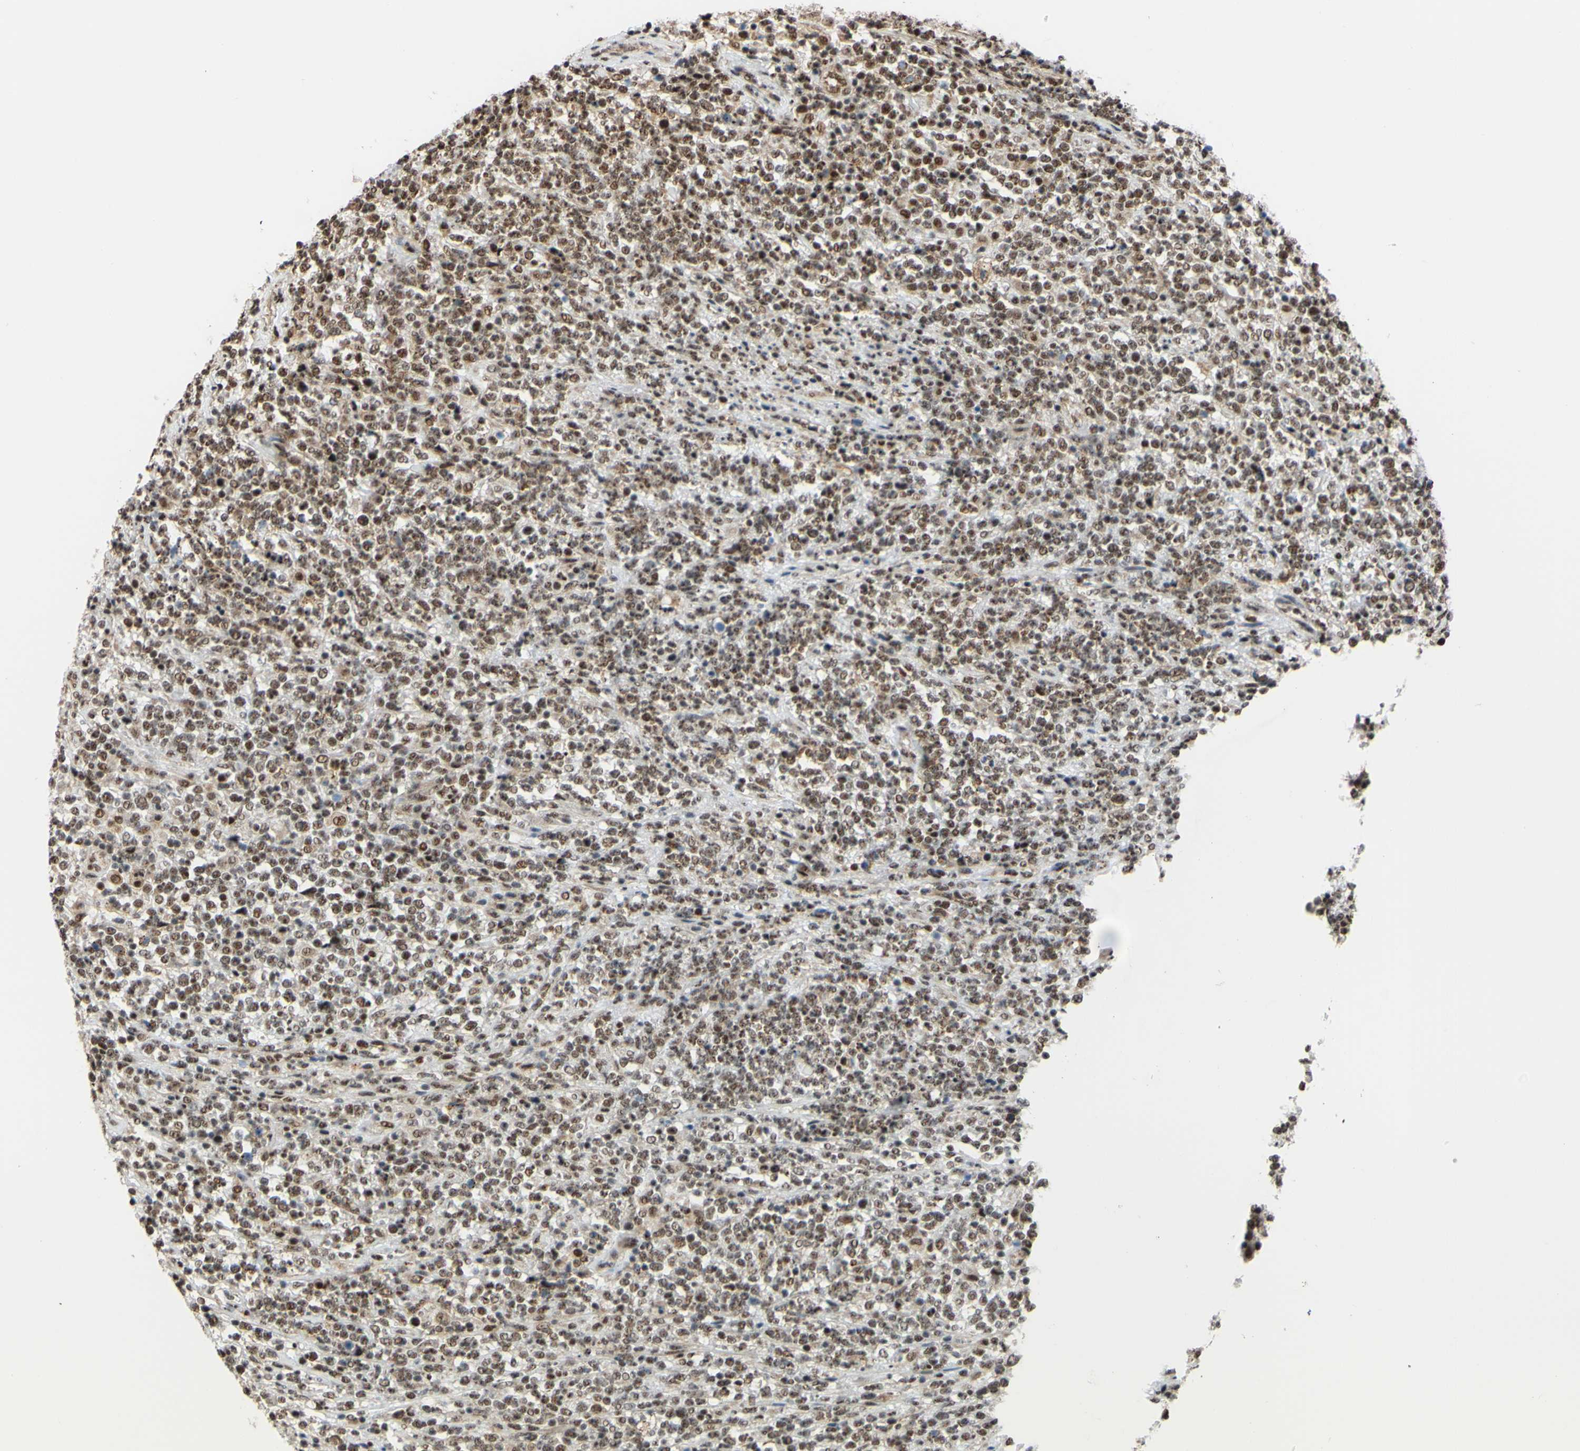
{"staining": {"intensity": "moderate", "quantity": ">75%", "location": "nuclear"}, "tissue": "lymphoma", "cell_type": "Tumor cells", "image_type": "cancer", "snomed": [{"axis": "morphology", "description": "Malignant lymphoma, non-Hodgkin's type, High grade"}, {"axis": "topography", "description": "Soft tissue"}], "caption": "Human high-grade malignant lymphoma, non-Hodgkin's type stained for a protein (brown) demonstrates moderate nuclear positive positivity in approximately >75% of tumor cells.", "gene": "SAP18", "patient": {"sex": "male", "age": 18}}